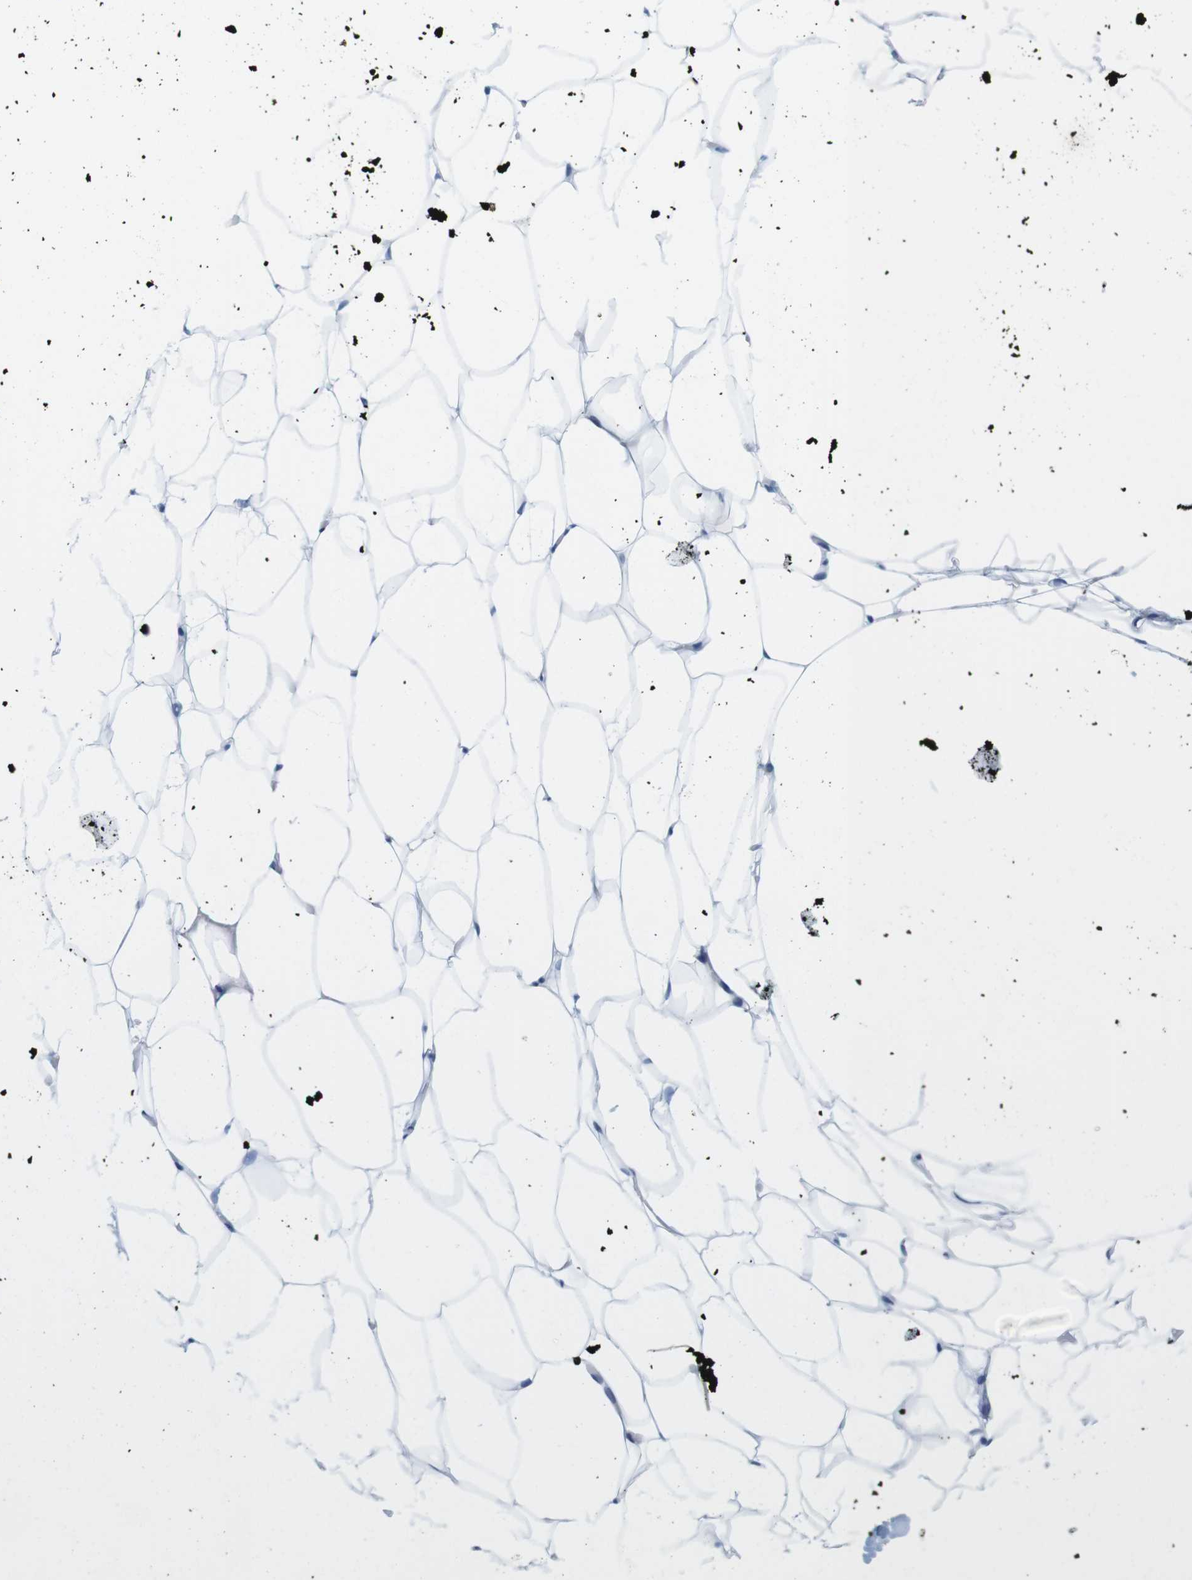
{"staining": {"intensity": "negative", "quantity": "none", "location": "none"}, "tissue": "adipose tissue", "cell_type": "Adipocytes", "image_type": "normal", "snomed": [{"axis": "morphology", "description": "Normal tissue, NOS"}, {"axis": "topography", "description": "Breast"}, {"axis": "topography", "description": "Adipose tissue"}], "caption": "This image is of unremarkable adipose tissue stained with immunohistochemistry to label a protein in brown with the nuclei are counter-stained blue. There is no expression in adipocytes. The staining was performed using DAB (3,3'-diaminobenzidine) to visualize the protein expression in brown, while the nuclei were stained in blue with hematoxylin (Magnification: 20x).", "gene": "IFI16", "patient": {"sex": "female", "age": 25}}